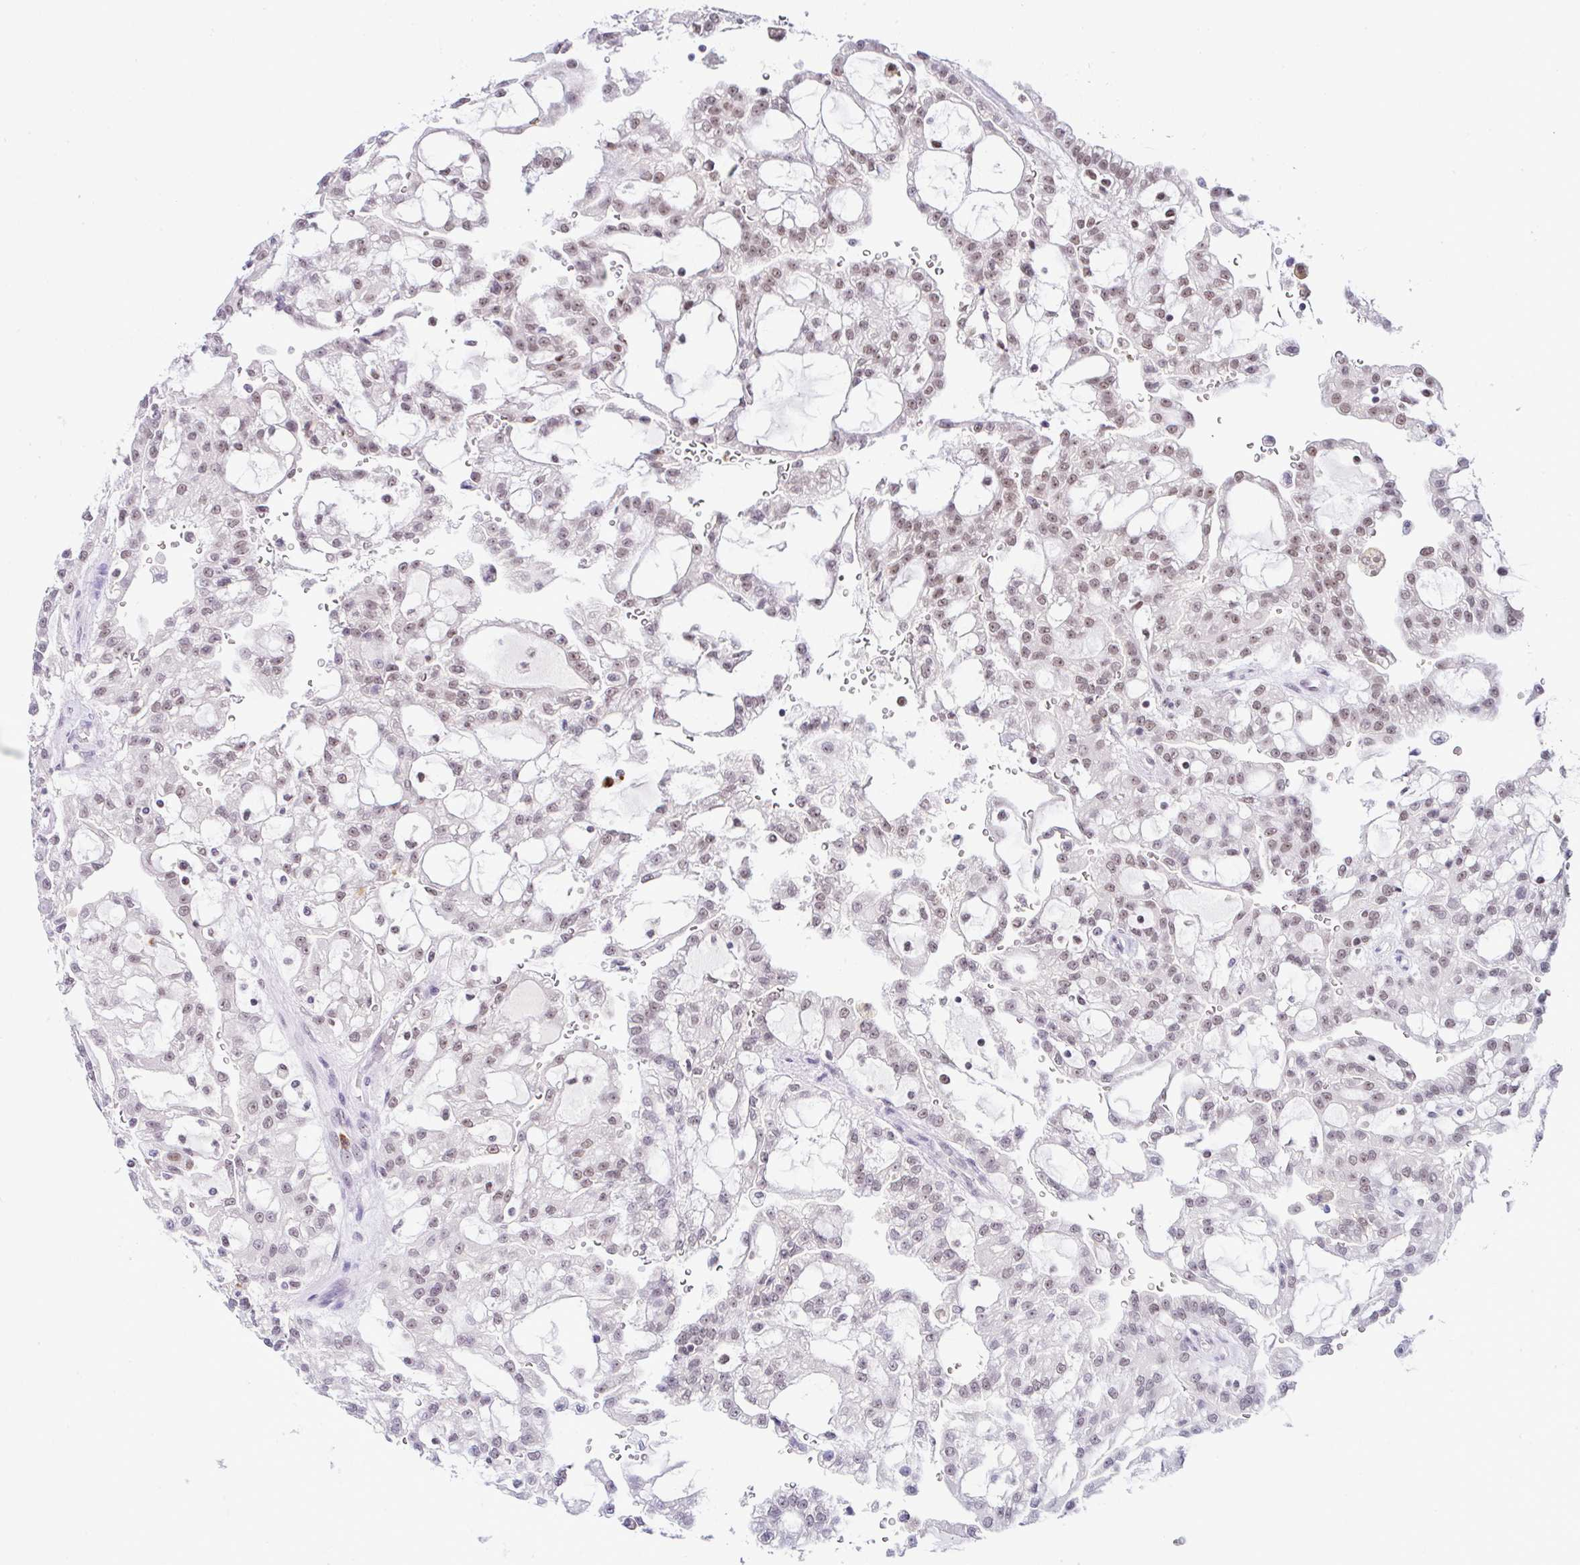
{"staining": {"intensity": "moderate", "quantity": ">75%", "location": "nuclear"}, "tissue": "renal cancer", "cell_type": "Tumor cells", "image_type": "cancer", "snomed": [{"axis": "morphology", "description": "Adenocarcinoma, NOS"}, {"axis": "topography", "description": "Kidney"}], "caption": "Immunohistochemistry (IHC) of renal adenocarcinoma reveals medium levels of moderate nuclear positivity in approximately >75% of tumor cells.", "gene": "PTPN2", "patient": {"sex": "male", "age": 63}}